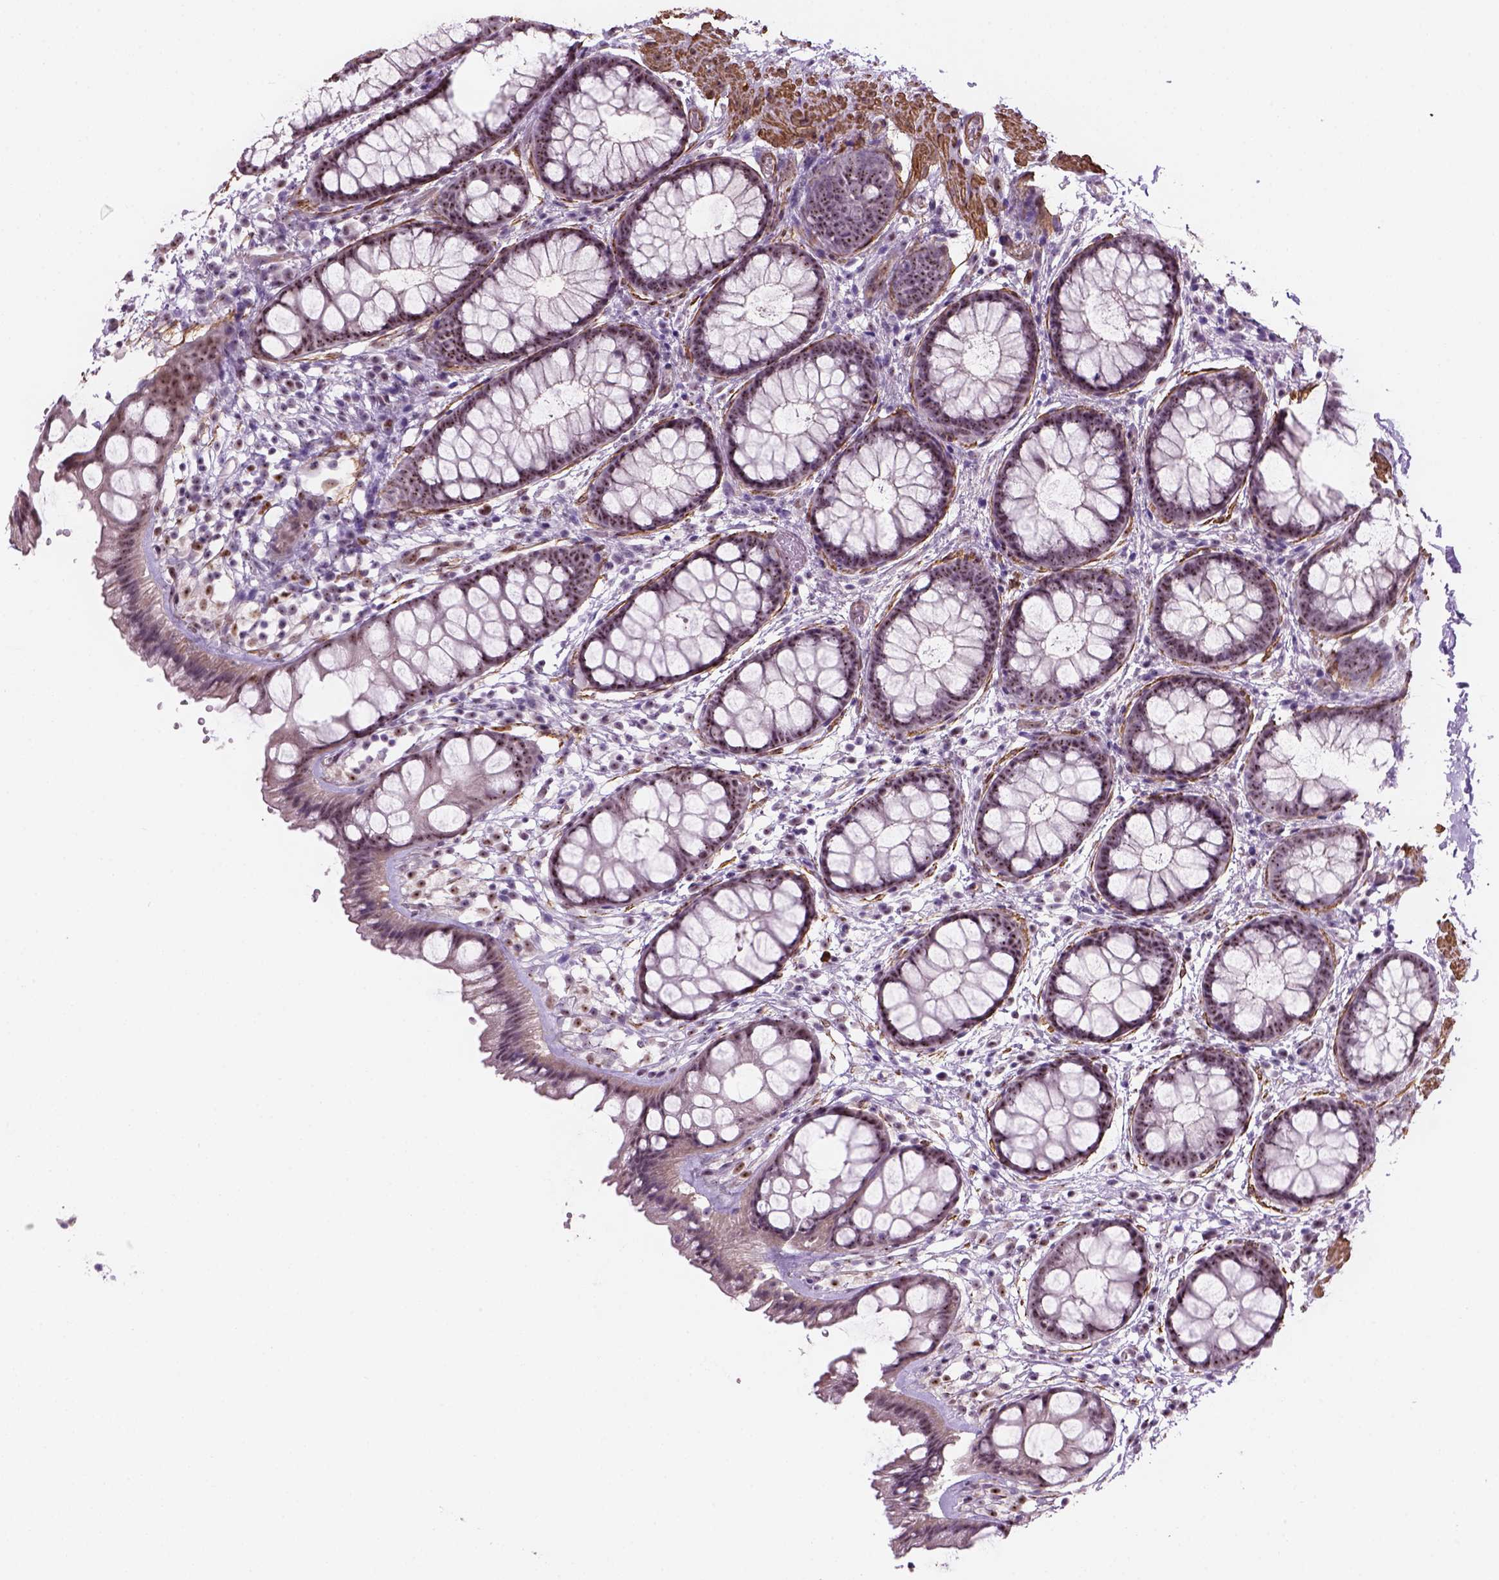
{"staining": {"intensity": "moderate", "quantity": "25%-75%", "location": "nuclear"}, "tissue": "rectum", "cell_type": "Glandular cells", "image_type": "normal", "snomed": [{"axis": "morphology", "description": "Normal tissue, NOS"}, {"axis": "topography", "description": "Rectum"}], "caption": "Immunohistochemistry (IHC) staining of benign rectum, which demonstrates medium levels of moderate nuclear staining in about 25%-75% of glandular cells indicating moderate nuclear protein staining. The staining was performed using DAB (brown) for protein detection and nuclei were counterstained in hematoxylin (blue).", "gene": "RRS1", "patient": {"sex": "female", "age": 62}}